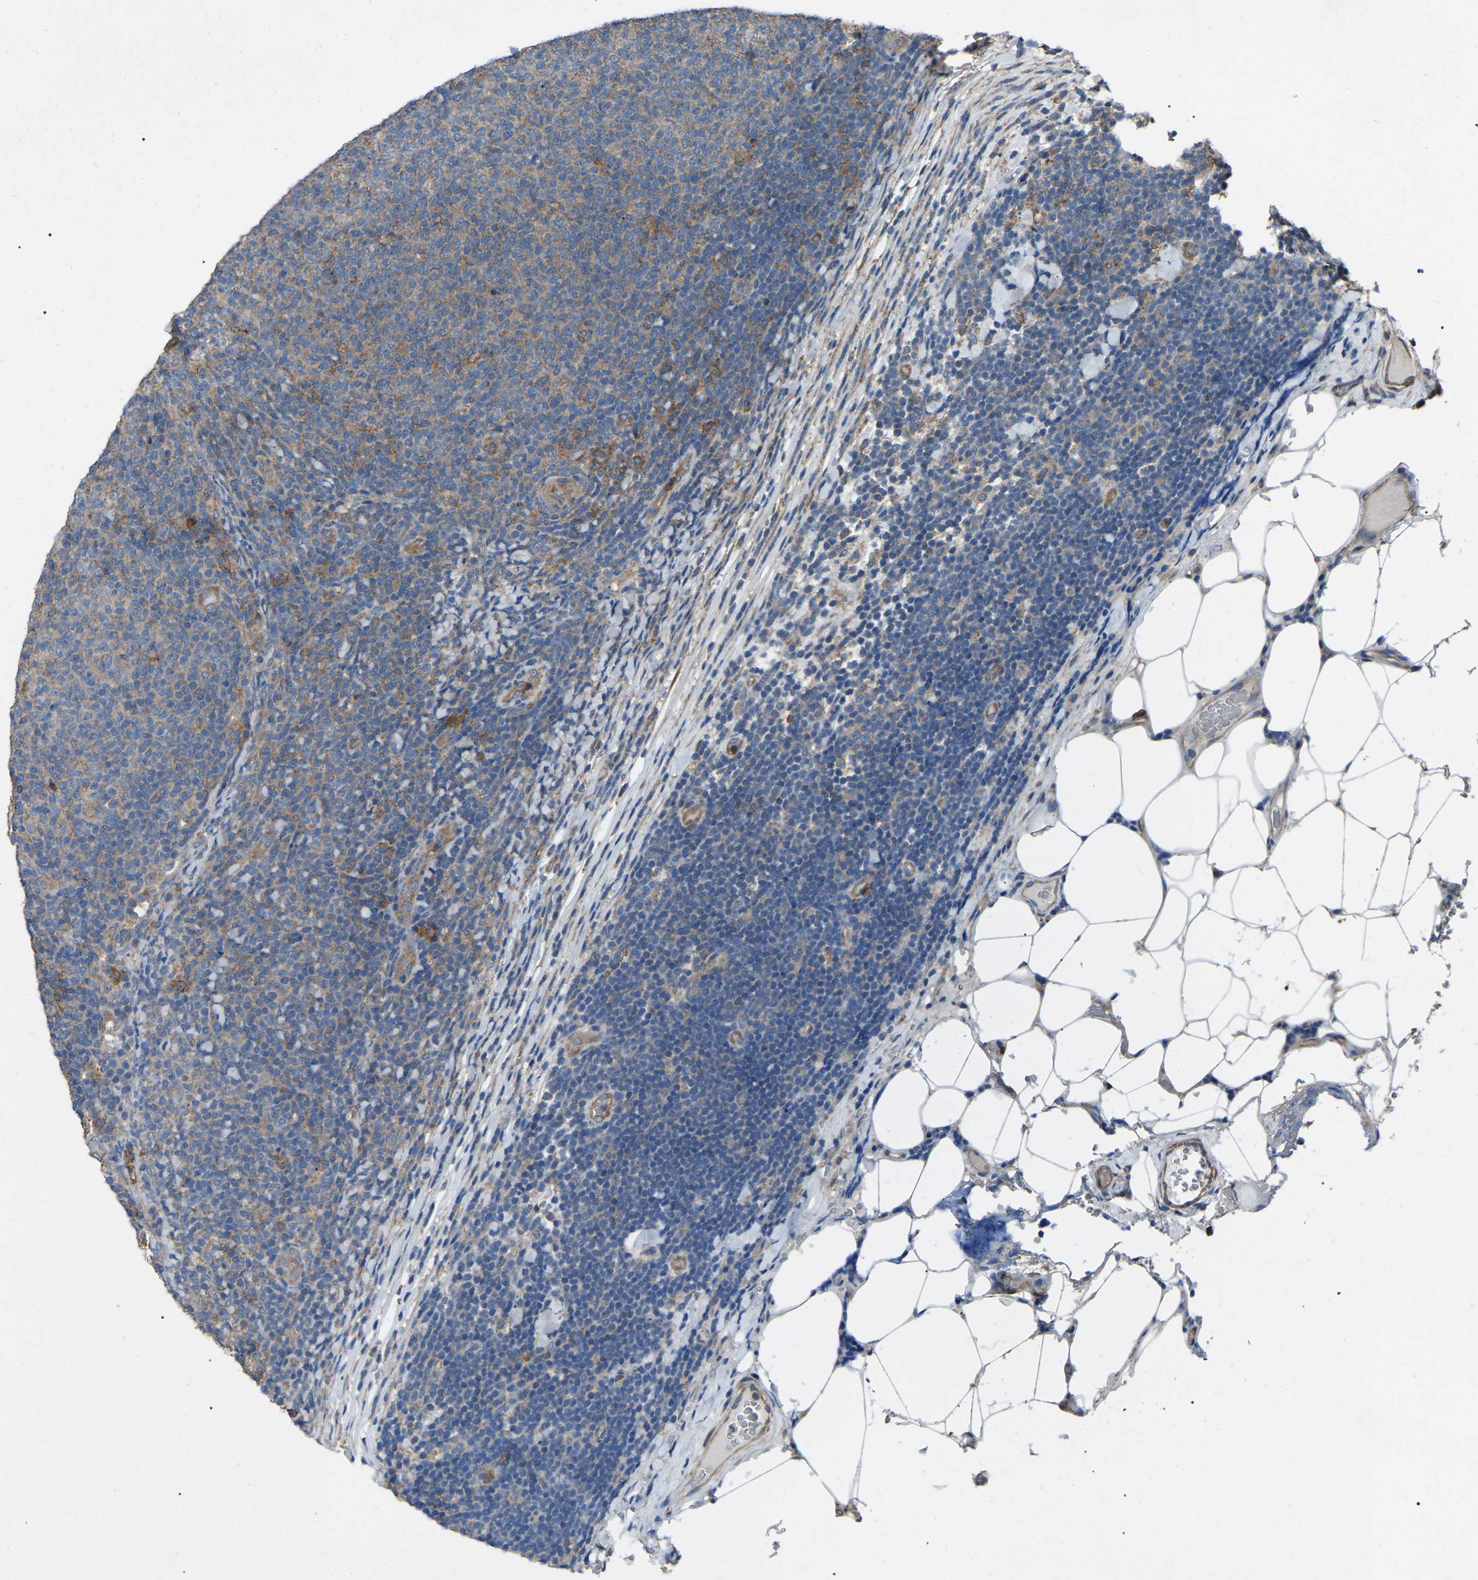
{"staining": {"intensity": "moderate", "quantity": ">75%", "location": "cytoplasmic/membranous"}, "tissue": "lymphoma", "cell_type": "Tumor cells", "image_type": "cancer", "snomed": [{"axis": "morphology", "description": "Malignant lymphoma, non-Hodgkin's type, Low grade"}, {"axis": "topography", "description": "Lymph node"}], "caption": "Brown immunohistochemical staining in human lymphoma shows moderate cytoplasmic/membranous expression in approximately >75% of tumor cells.", "gene": "AIMP1", "patient": {"sex": "male", "age": 66}}